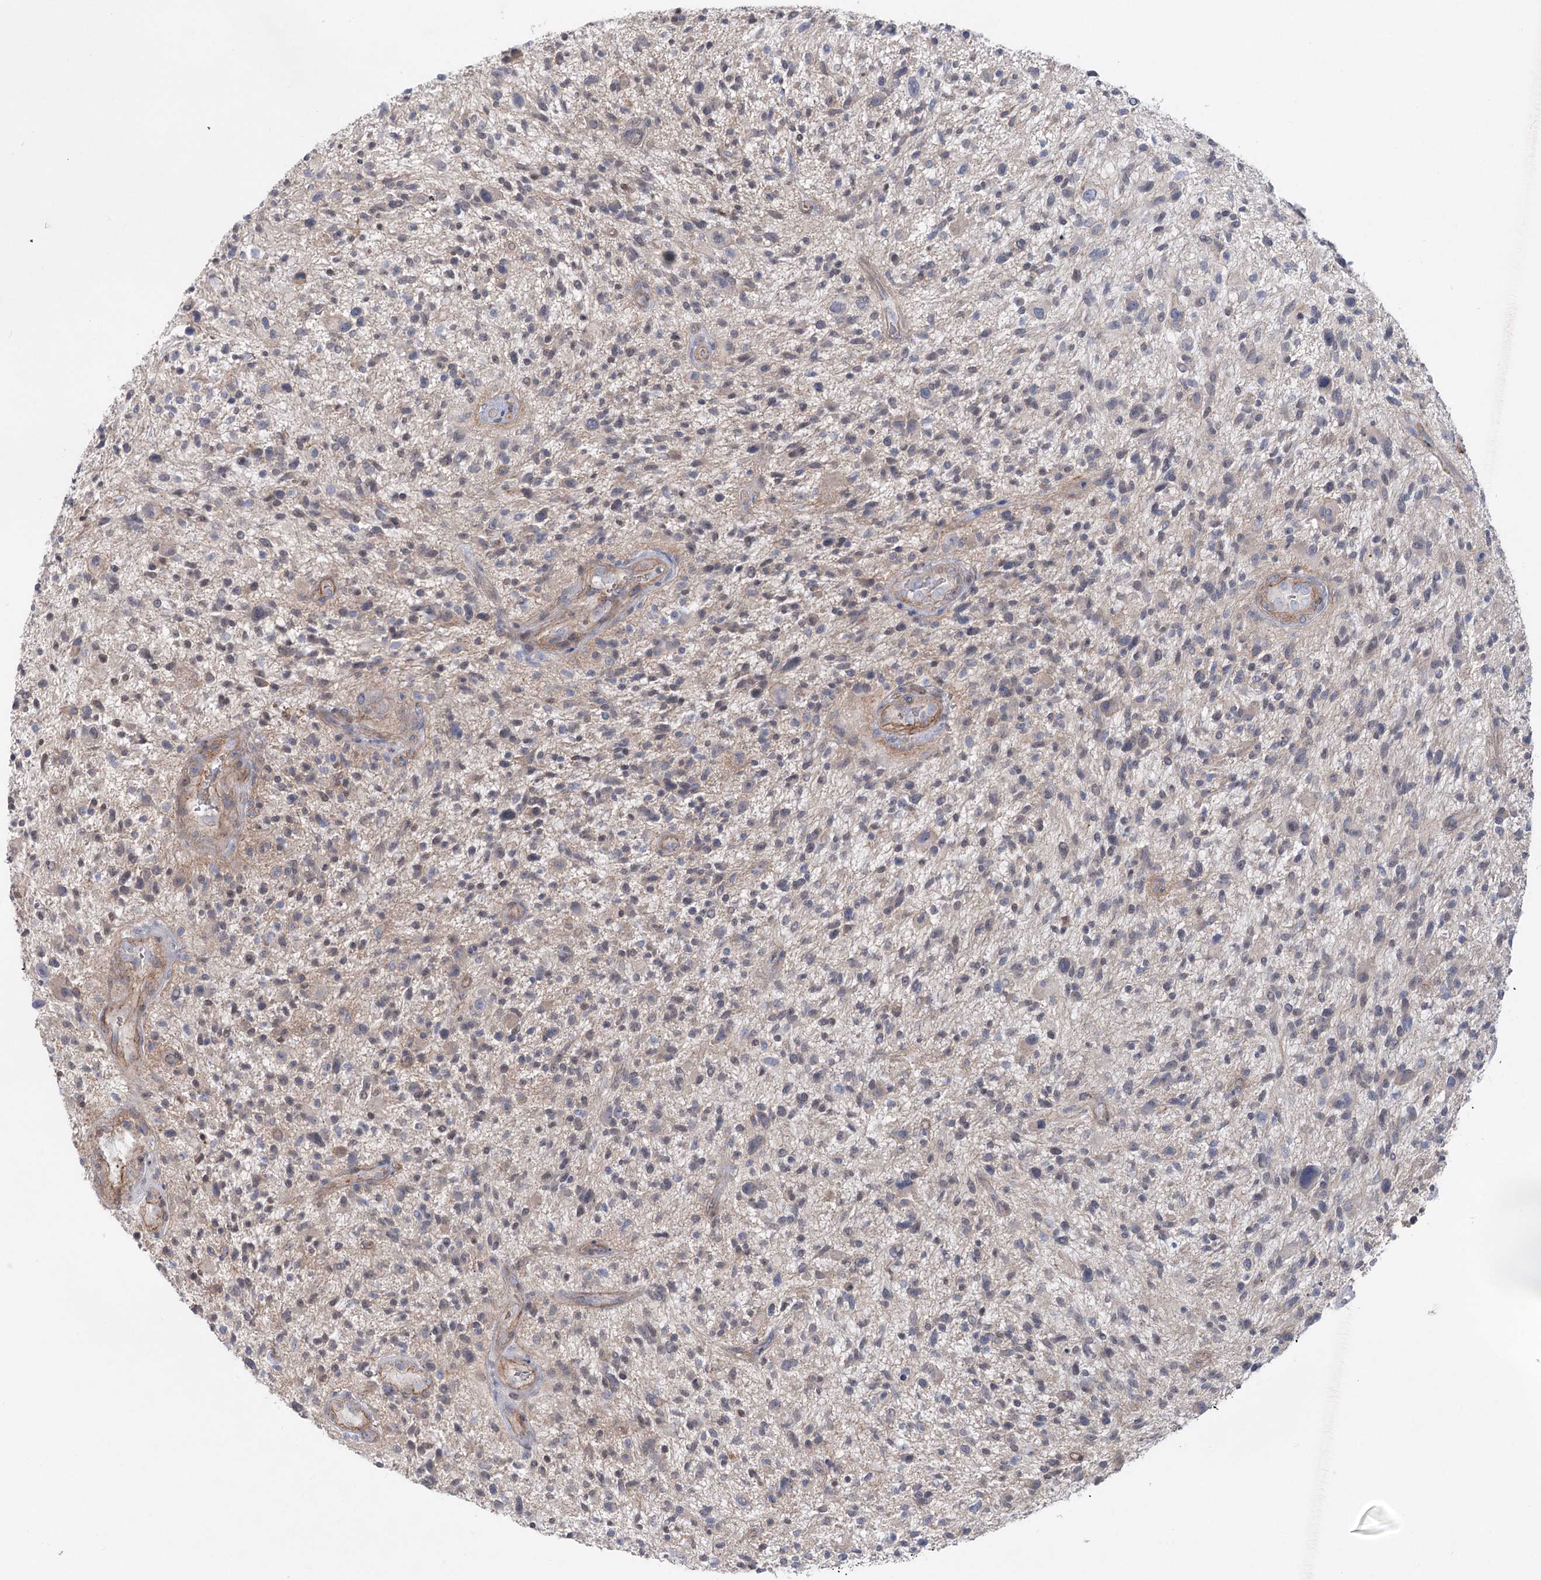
{"staining": {"intensity": "negative", "quantity": "none", "location": "none"}, "tissue": "glioma", "cell_type": "Tumor cells", "image_type": "cancer", "snomed": [{"axis": "morphology", "description": "Glioma, malignant, High grade"}, {"axis": "topography", "description": "Brain"}], "caption": "This is an IHC image of human malignant high-grade glioma. There is no expression in tumor cells.", "gene": "LARP1B", "patient": {"sex": "male", "age": 47}}